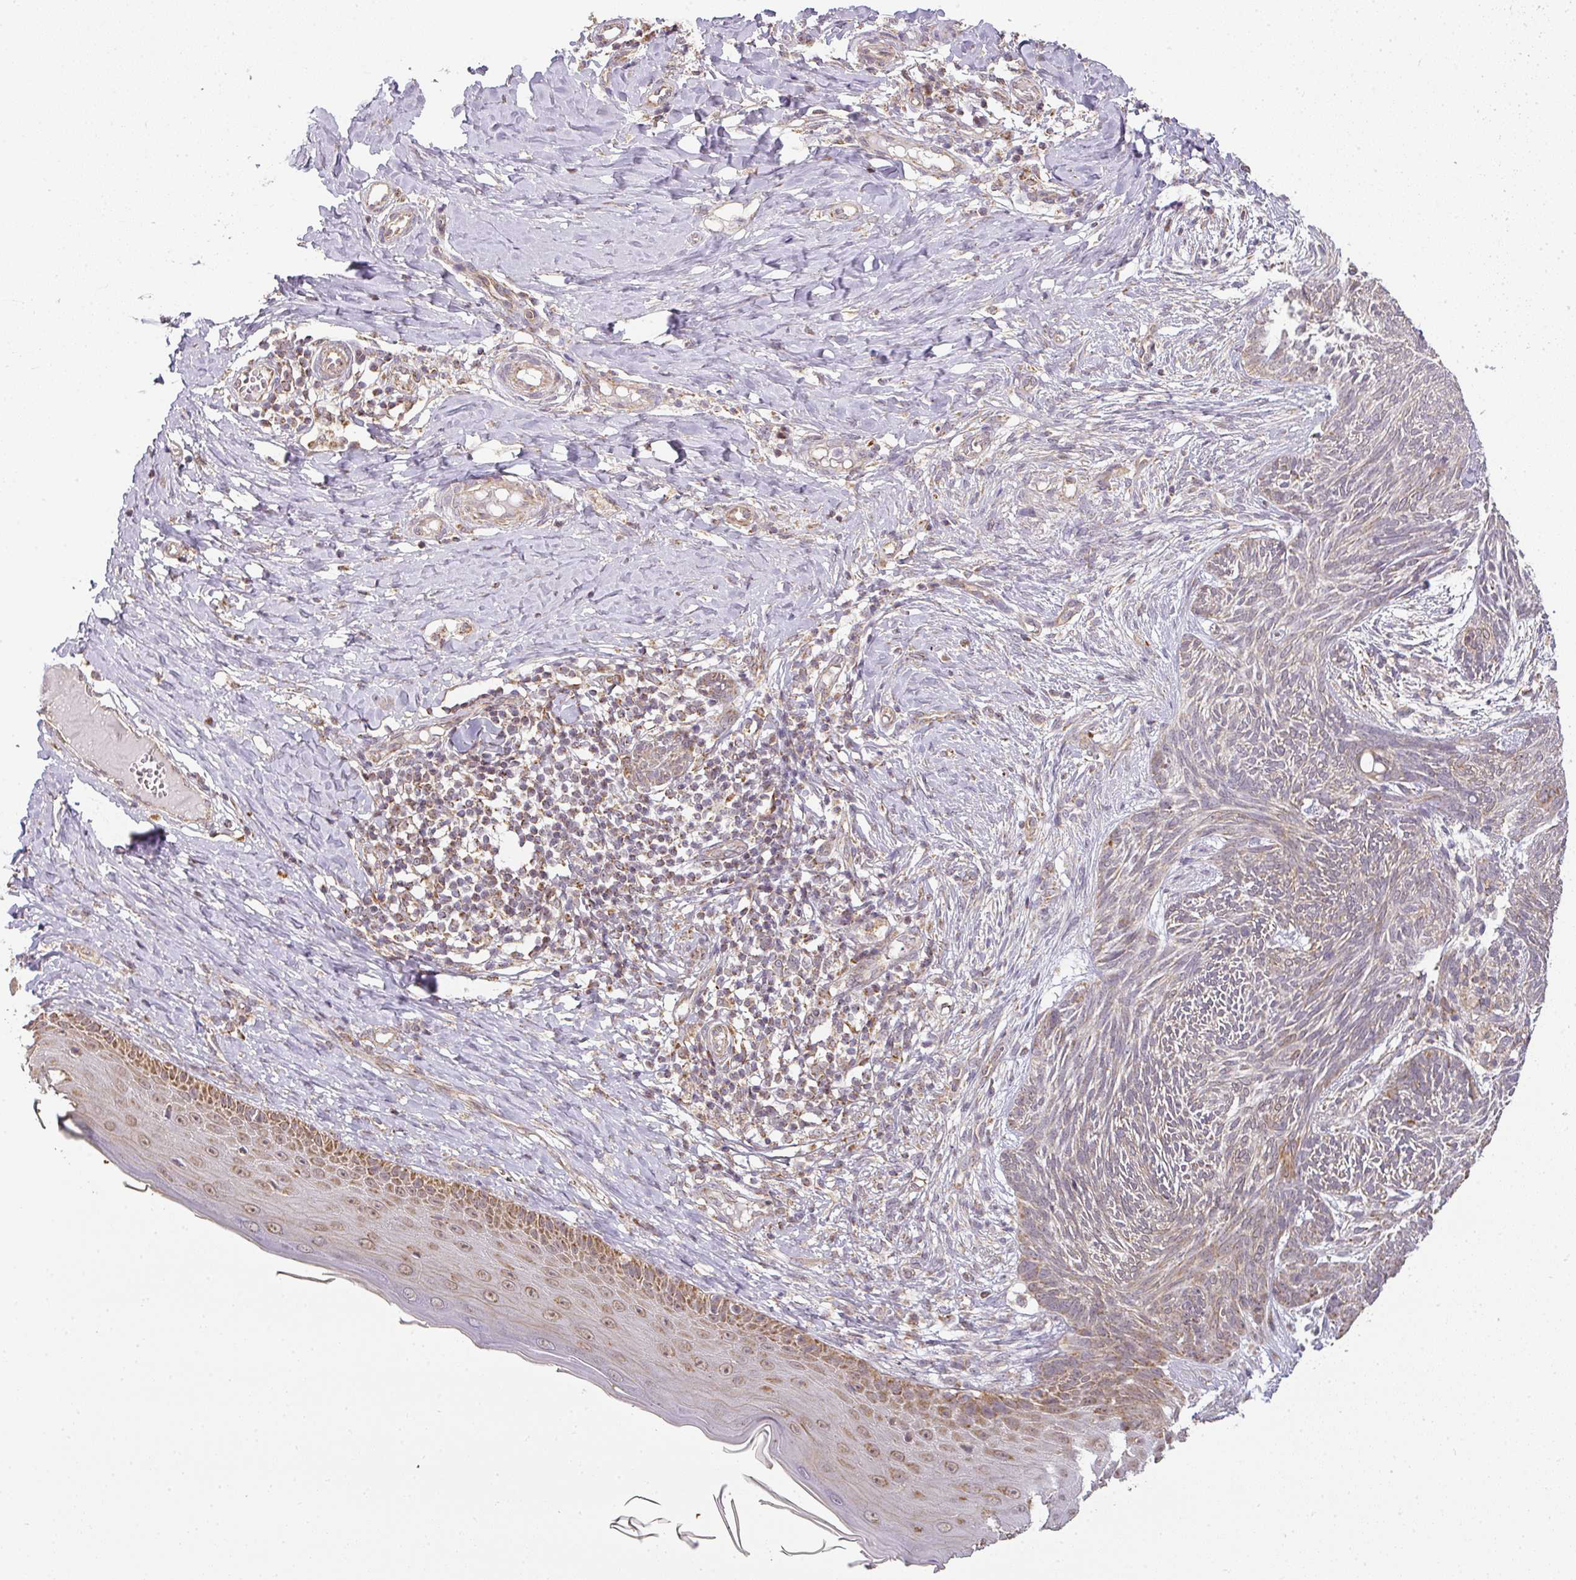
{"staining": {"intensity": "weak", "quantity": ">75%", "location": "cytoplasmic/membranous"}, "tissue": "skin cancer", "cell_type": "Tumor cells", "image_type": "cancer", "snomed": [{"axis": "morphology", "description": "Basal cell carcinoma"}, {"axis": "topography", "description": "Skin"}], "caption": "Skin basal cell carcinoma was stained to show a protein in brown. There is low levels of weak cytoplasmic/membranous positivity in about >75% of tumor cells. The protein is shown in brown color, while the nuclei are stained blue.", "gene": "MYOM2", "patient": {"sex": "male", "age": 73}}